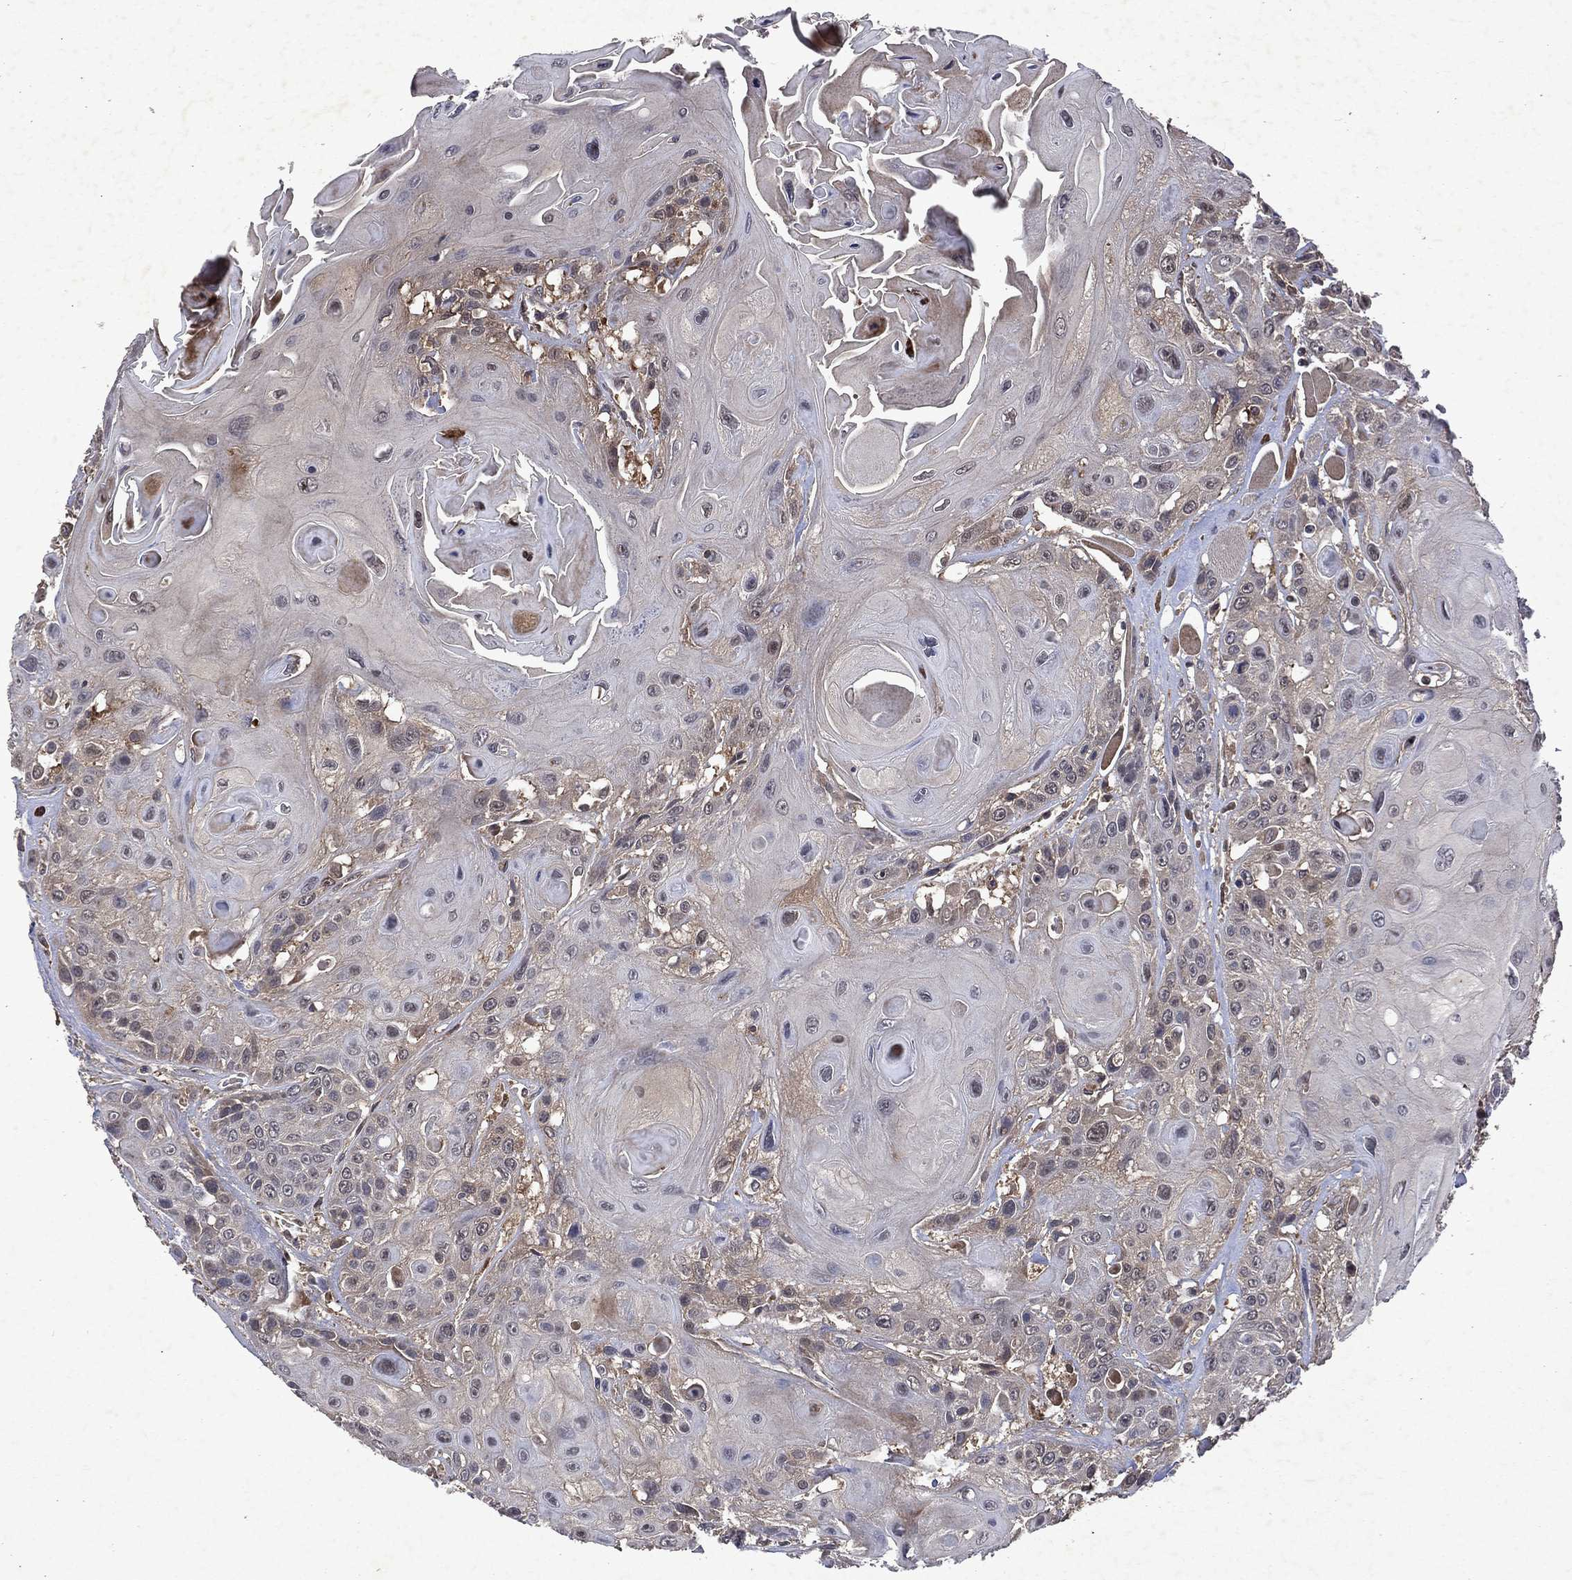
{"staining": {"intensity": "negative", "quantity": "none", "location": "none"}, "tissue": "head and neck cancer", "cell_type": "Tumor cells", "image_type": "cancer", "snomed": [{"axis": "morphology", "description": "Squamous cell carcinoma, NOS"}, {"axis": "topography", "description": "Head-Neck"}], "caption": "Tumor cells are negative for brown protein staining in squamous cell carcinoma (head and neck).", "gene": "MTAP", "patient": {"sex": "female", "age": 59}}